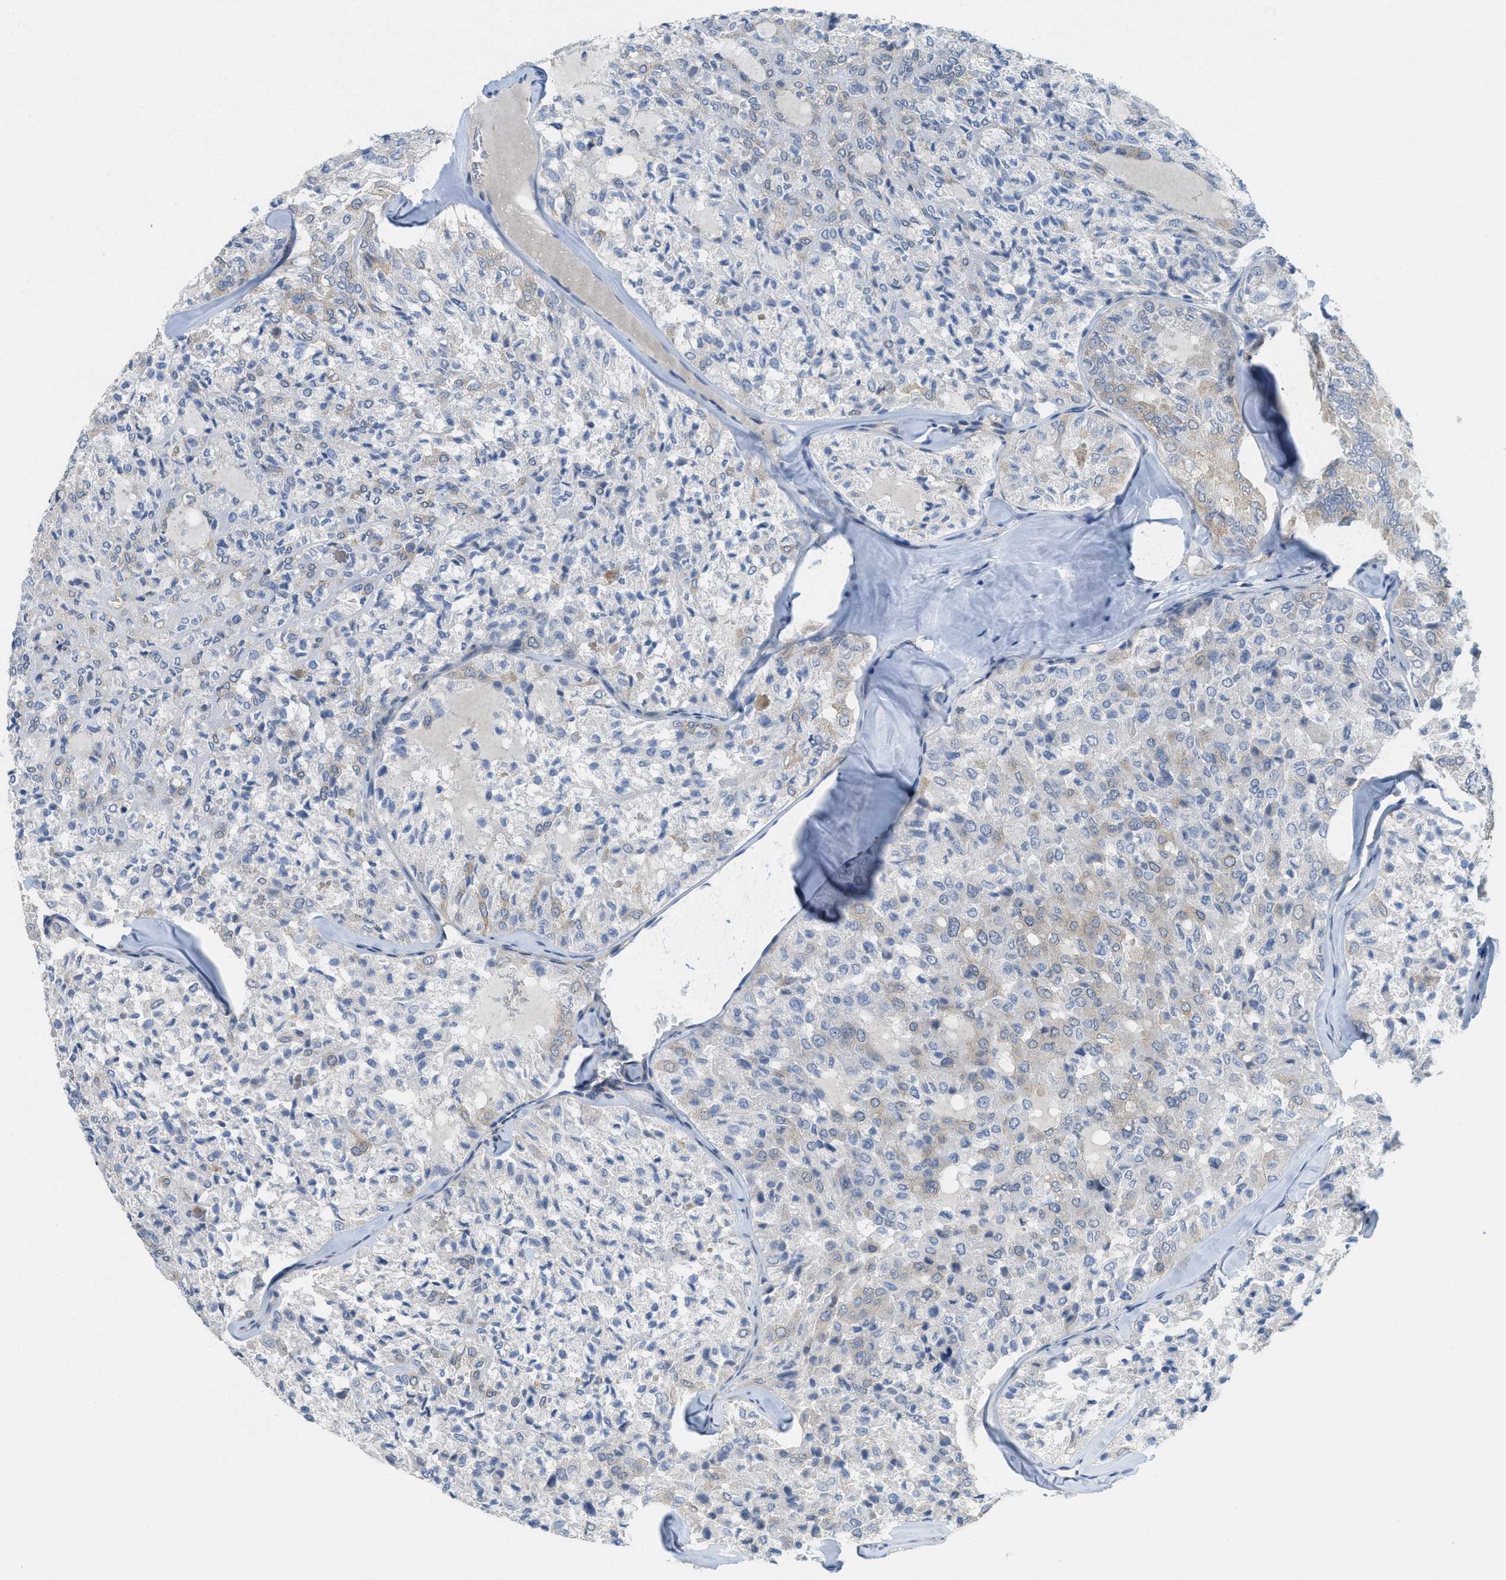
{"staining": {"intensity": "weak", "quantity": "<25%", "location": "cytoplasmic/membranous"}, "tissue": "thyroid cancer", "cell_type": "Tumor cells", "image_type": "cancer", "snomed": [{"axis": "morphology", "description": "Follicular adenoma carcinoma, NOS"}, {"axis": "topography", "description": "Thyroid gland"}], "caption": "High power microscopy photomicrograph of an IHC micrograph of thyroid follicular adenoma carcinoma, revealing no significant expression in tumor cells.", "gene": "ZFYVE9", "patient": {"sex": "male", "age": 75}}